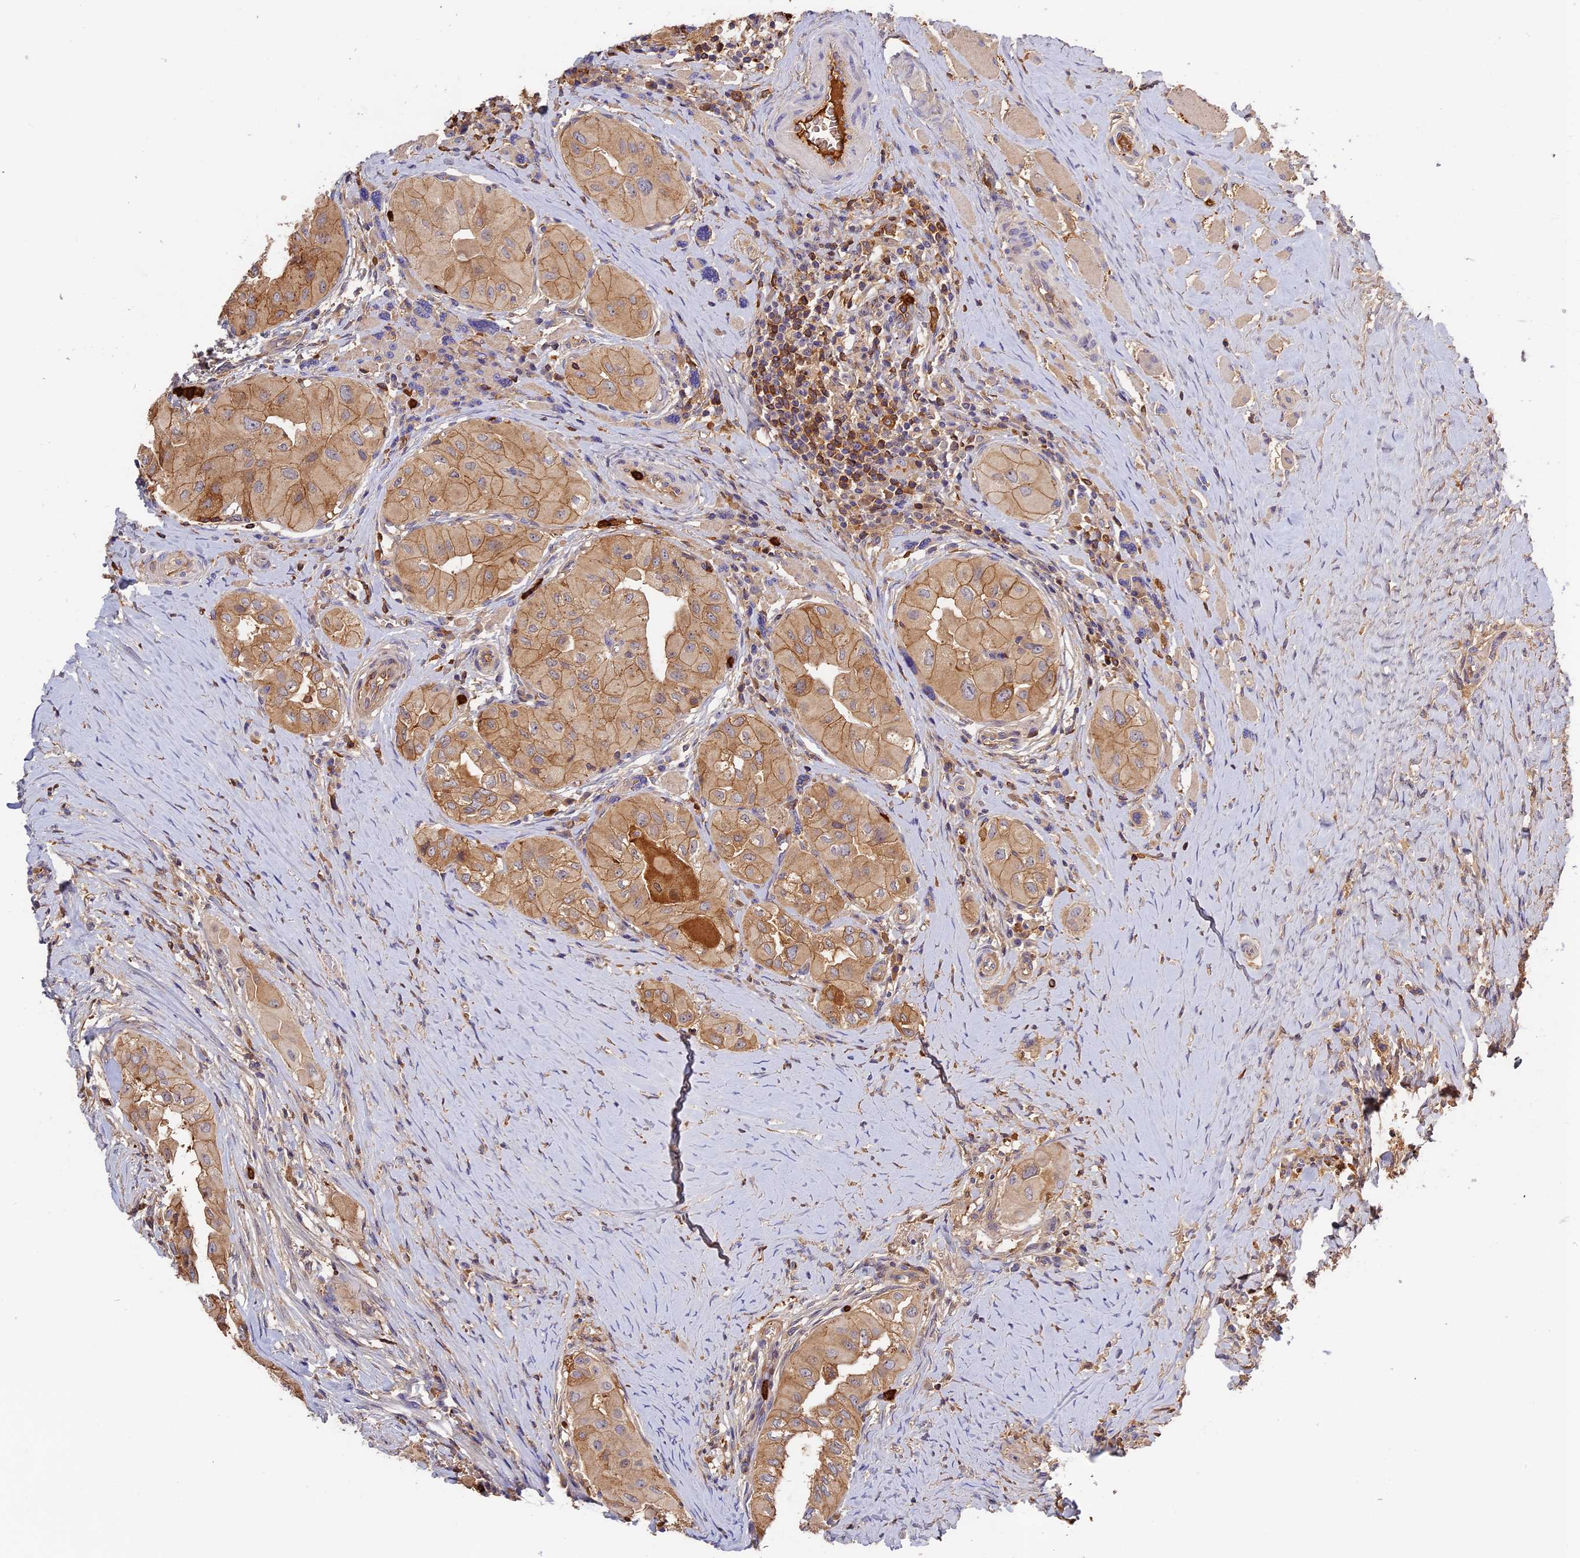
{"staining": {"intensity": "moderate", "quantity": ">75%", "location": "cytoplasmic/membranous"}, "tissue": "thyroid cancer", "cell_type": "Tumor cells", "image_type": "cancer", "snomed": [{"axis": "morphology", "description": "Papillary adenocarcinoma, NOS"}, {"axis": "topography", "description": "Thyroid gland"}], "caption": "Protein staining exhibits moderate cytoplasmic/membranous staining in about >75% of tumor cells in thyroid papillary adenocarcinoma. The protein of interest is shown in brown color, while the nuclei are stained blue.", "gene": "ADGRD1", "patient": {"sex": "female", "age": 59}}